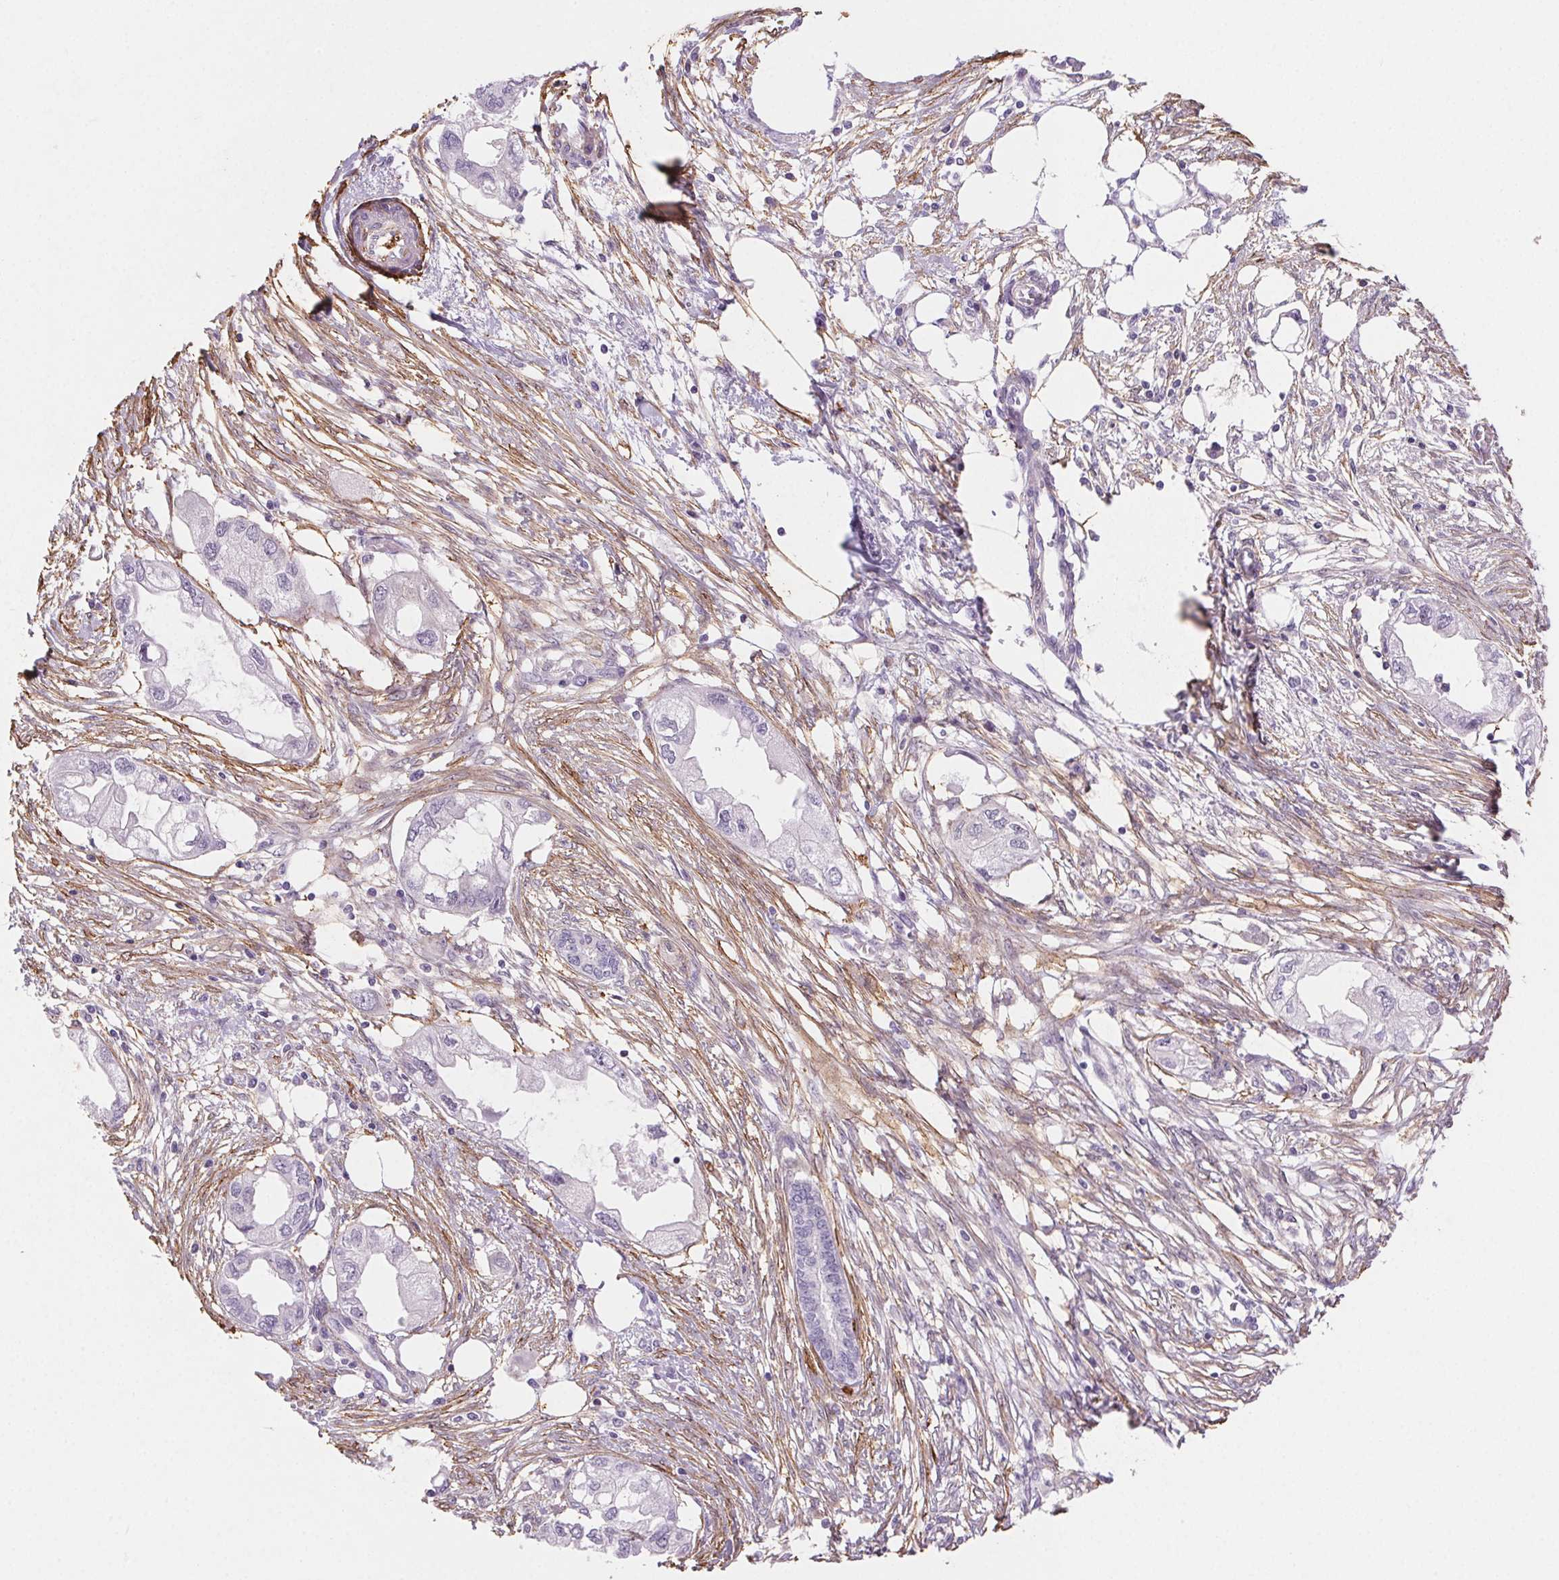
{"staining": {"intensity": "negative", "quantity": "none", "location": "none"}, "tissue": "endometrial cancer", "cell_type": "Tumor cells", "image_type": "cancer", "snomed": [{"axis": "morphology", "description": "Adenocarcinoma, NOS"}, {"axis": "morphology", "description": "Adenocarcinoma, metastatic, NOS"}, {"axis": "topography", "description": "Adipose tissue"}, {"axis": "topography", "description": "Endometrium"}], "caption": "Immunohistochemistry image of neoplastic tissue: adenocarcinoma (endometrial) stained with DAB exhibits no significant protein positivity in tumor cells.", "gene": "GPX8", "patient": {"sex": "female", "age": 67}}